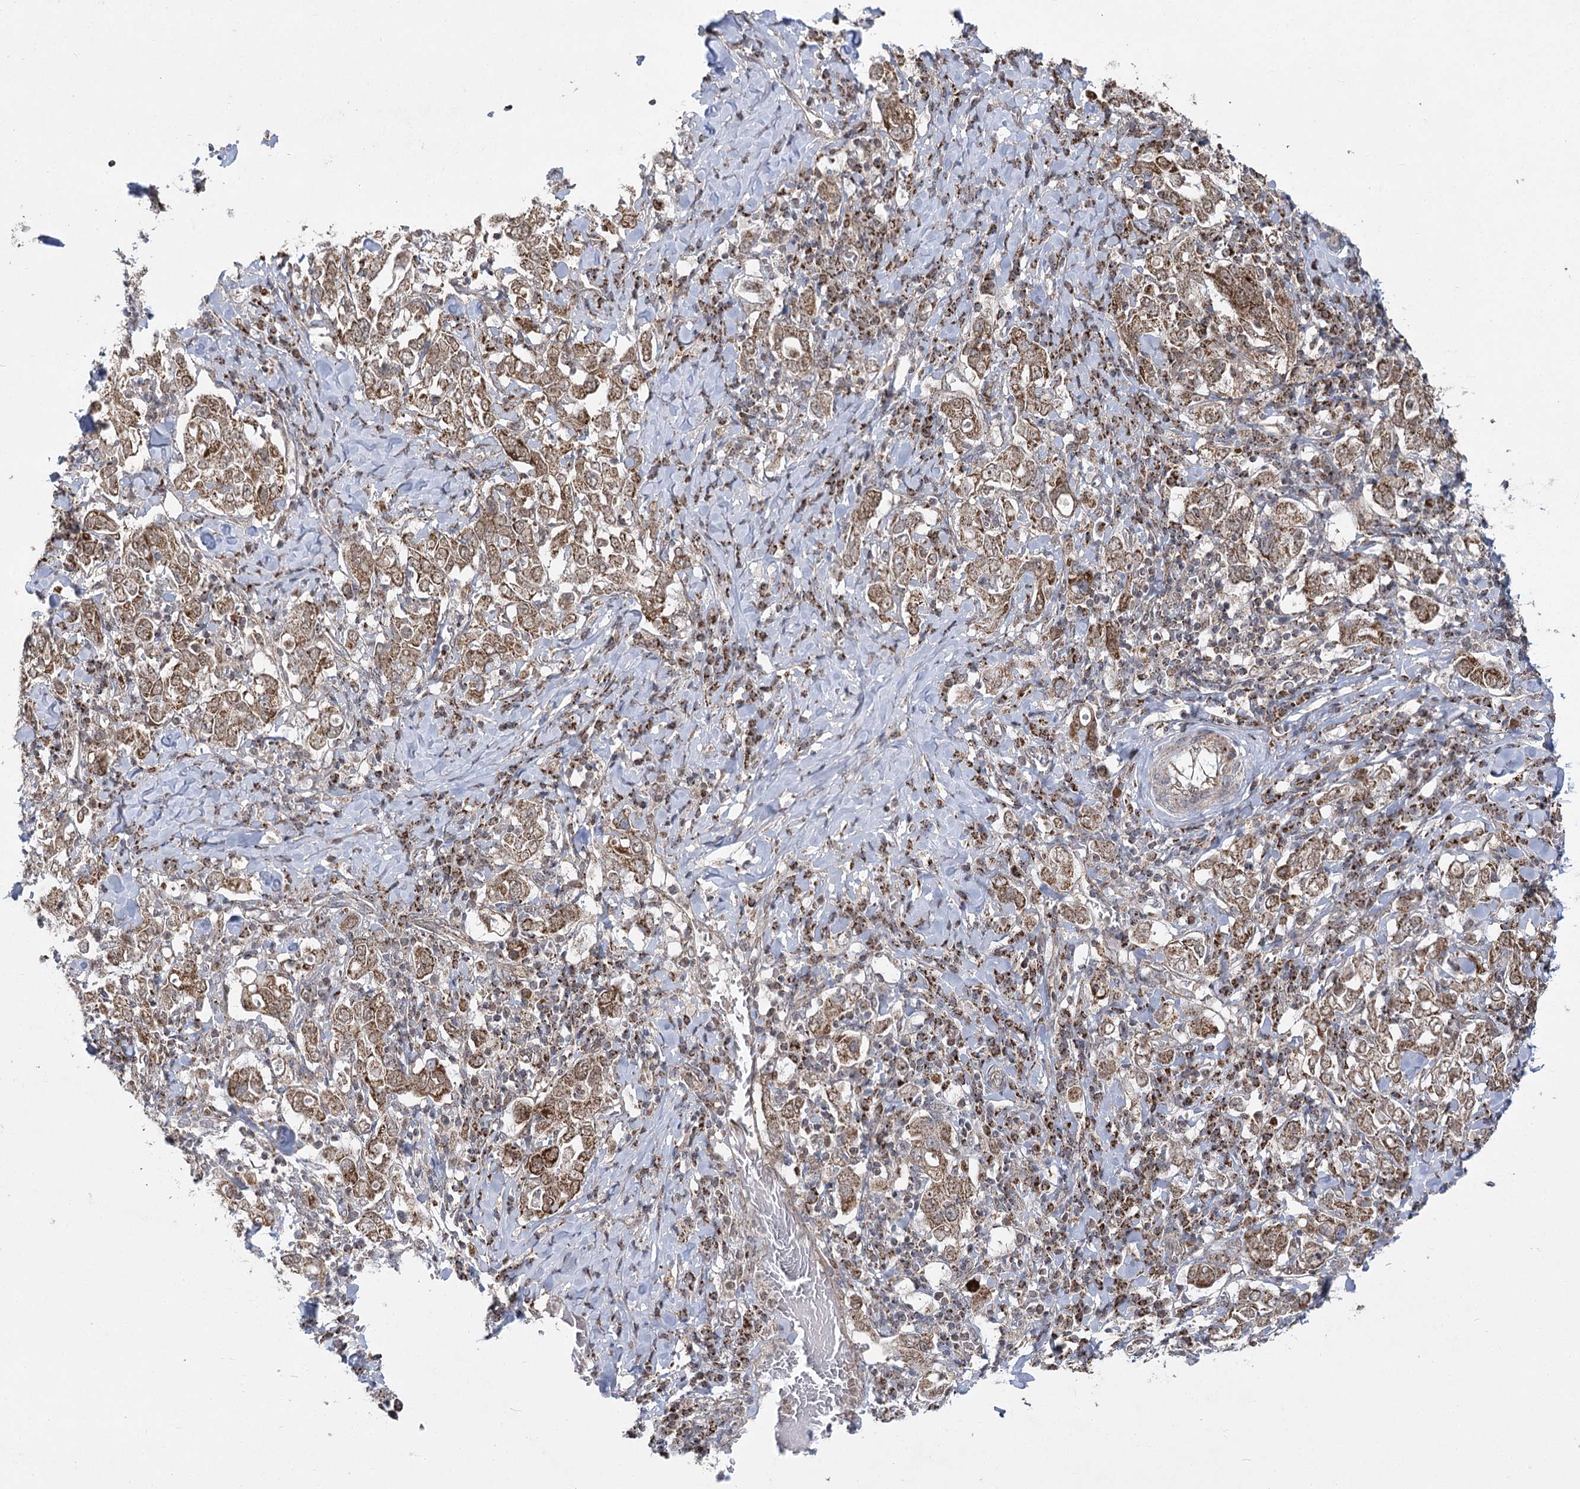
{"staining": {"intensity": "moderate", "quantity": ">75%", "location": "cytoplasmic/membranous"}, "tissue": "stomach cancer", "cell_type": "Tumor cells", "image_type": "cancer", "snomed": [{"axis": "morphology", "description": "Adenocarcinoma, NOS"}, {"axis": "topography", "description": "Stomach, upper"}], "caption": "Stomach adenocarcinoma stained for a protein exhibits moderate cytoplasmic/membranous positivity in tumor cells.", "gene": "SLC4A1AP", "patient": {"sex": "male", "age": 62}}